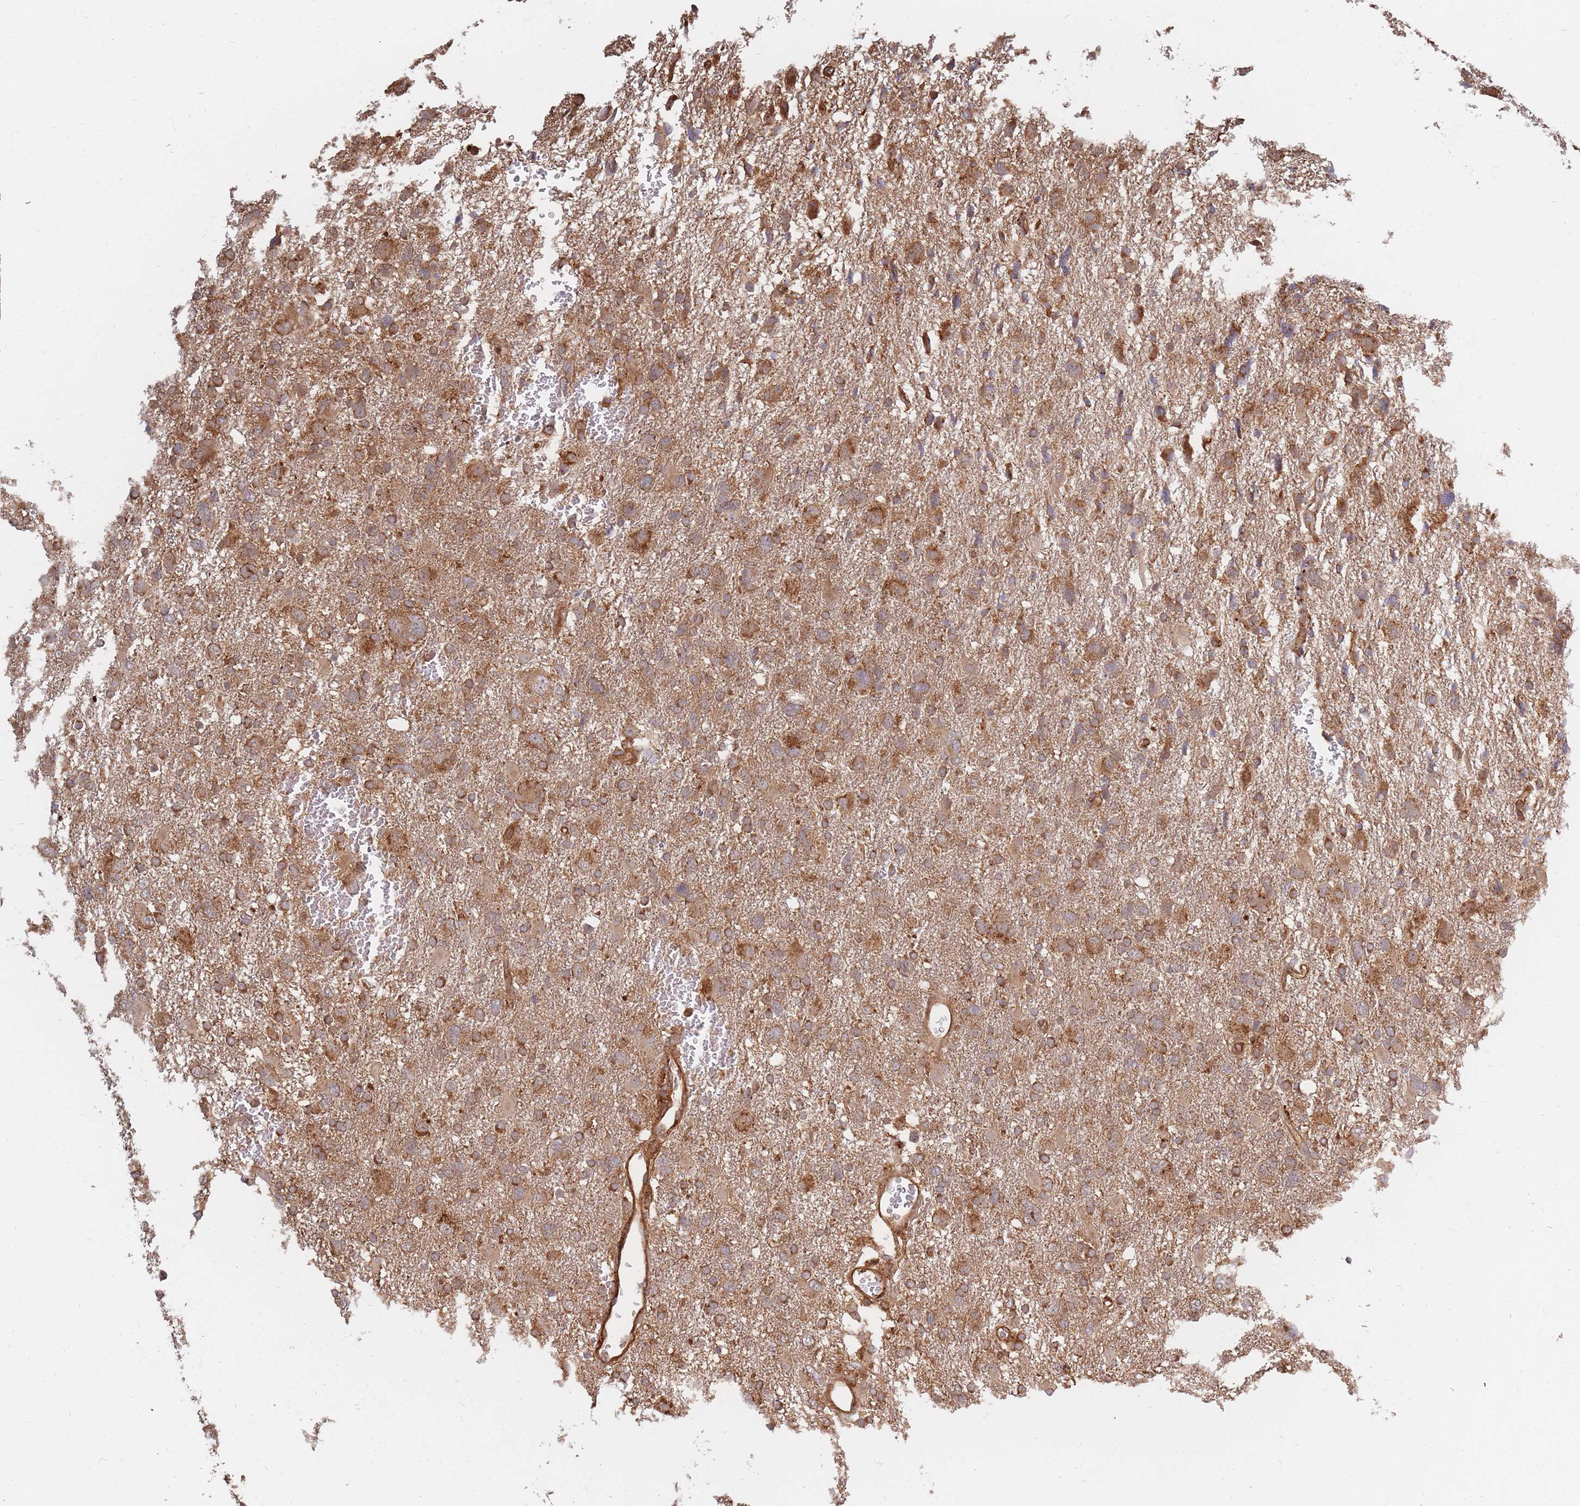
{"staining": {"intensity": "moderate", "quantity": ">75%", "location": "cytoplasmic/membranous"}, "tissue": "glioma", "cell_type": "Tumor cells", "image_type": "cancer", "snomed": [{"axis": "morphology", "description": "Glioma, malignant, High grade"}, {"axis": "topography", "description": "Brain"}], "caption": "Human malignant high-grade glioma stained with a brown dye exhibits moderate cytoplasmic/membranous positive expression in about >75% of tumor cells.", "gene": "RASSF2", "patient": {"sex": "male", "age": 61}}